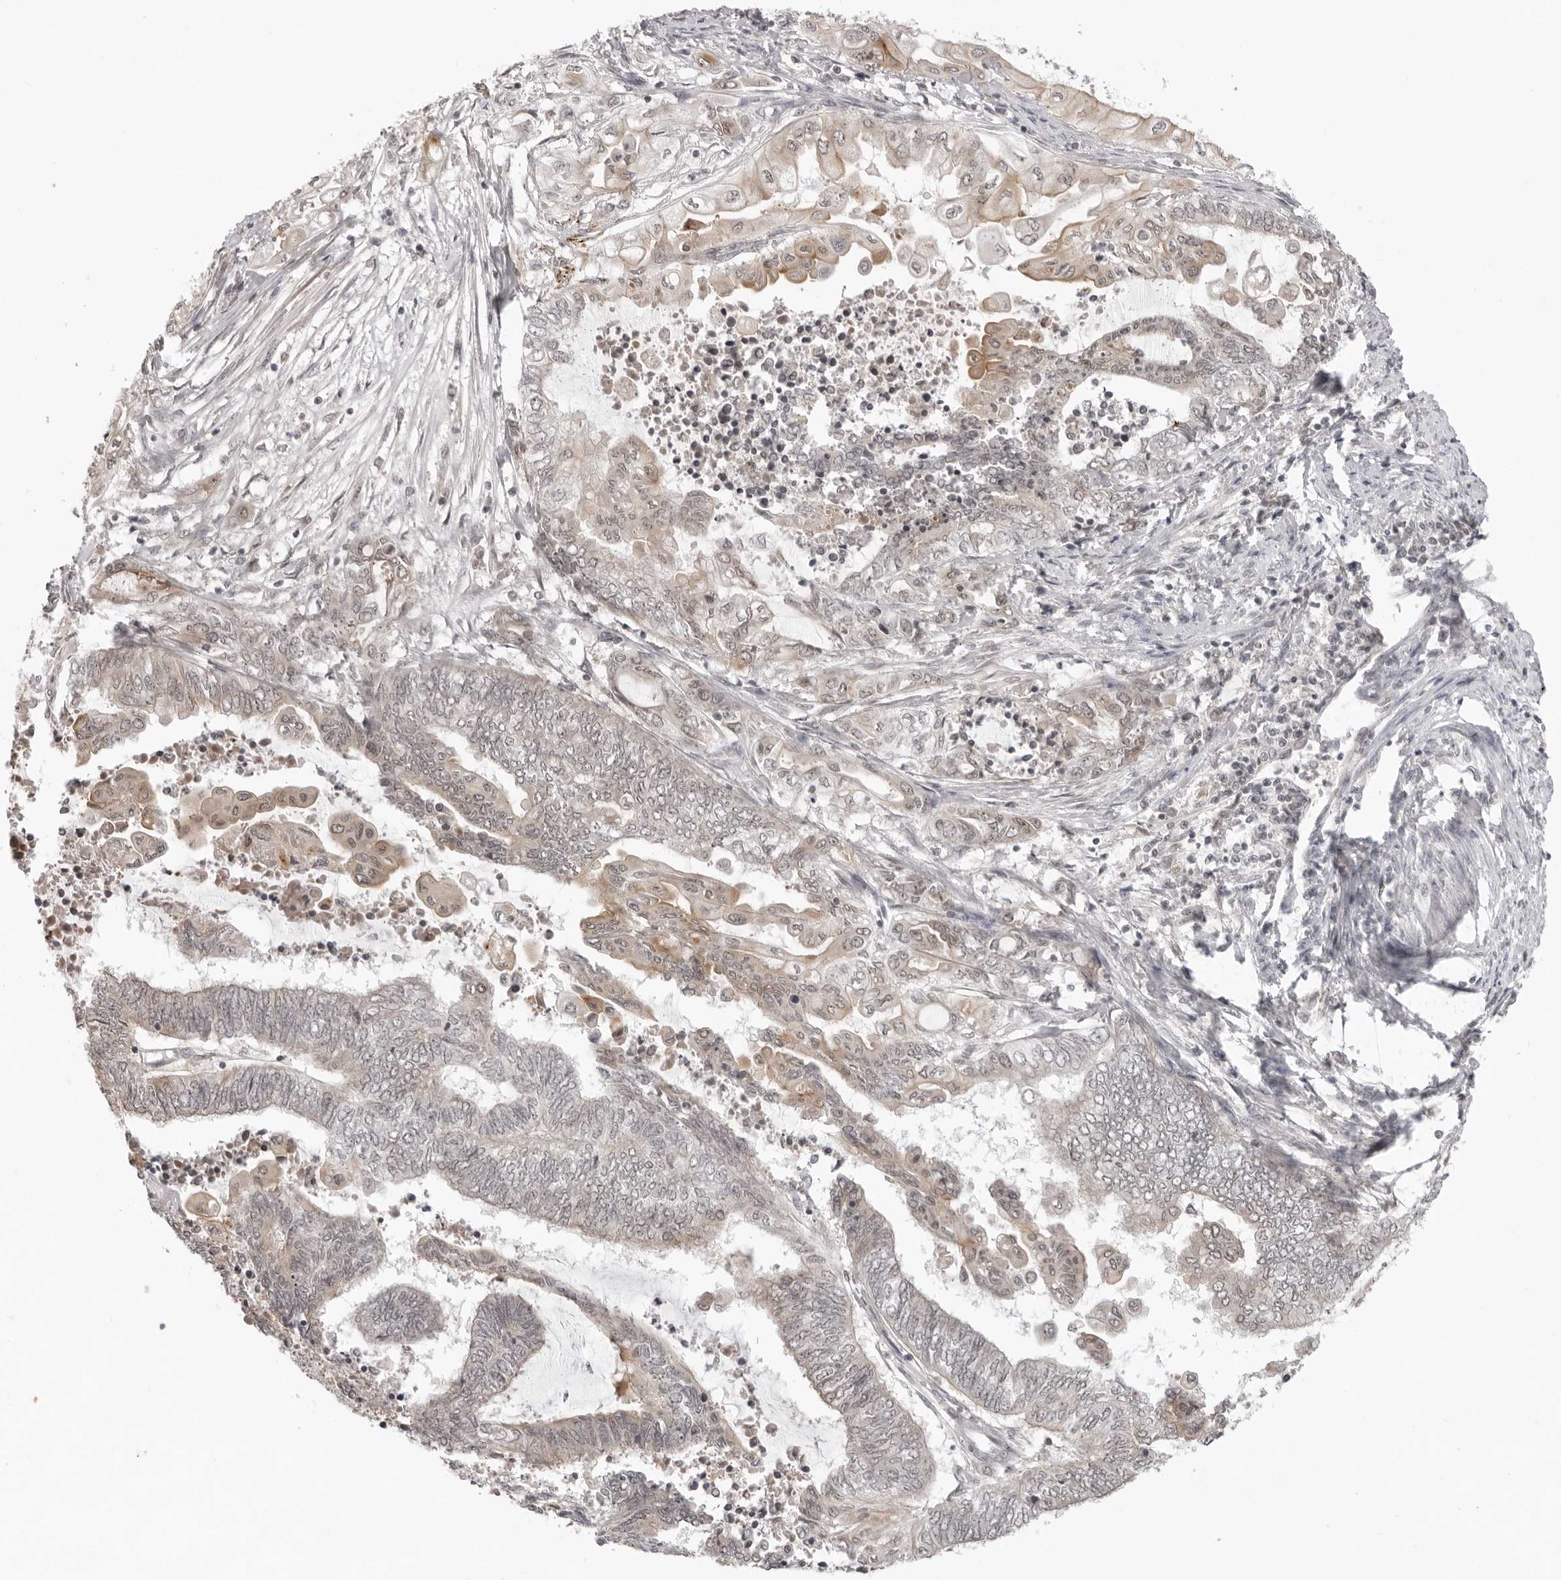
{"staining": {"intensity": "moderate", "quantity": "<25%", "location": "cytoplasmic/membranous,nuclear"}, "tissue": "endometrial cancer", "cell_type": "Tumor cells", "image_type": "cancer", "snomed": [{"axis": "morphology", "description": "Adenocarcinoma, NOS"}, {"axis": "topography", "description": "Uterus"}, {"axis": "topography", "description": "Endometrium"}], "caption": "Endometrial adenocarcinoma stained with DAB (3,3'-diaminobenzidine) IHC displays low levels of moderate cytoplasmic/membranous and nuclear positivity in approximately <25% of tumor cells.", "gene": "EXOSC10", "patient": {"sex": "female", "age": 70}}